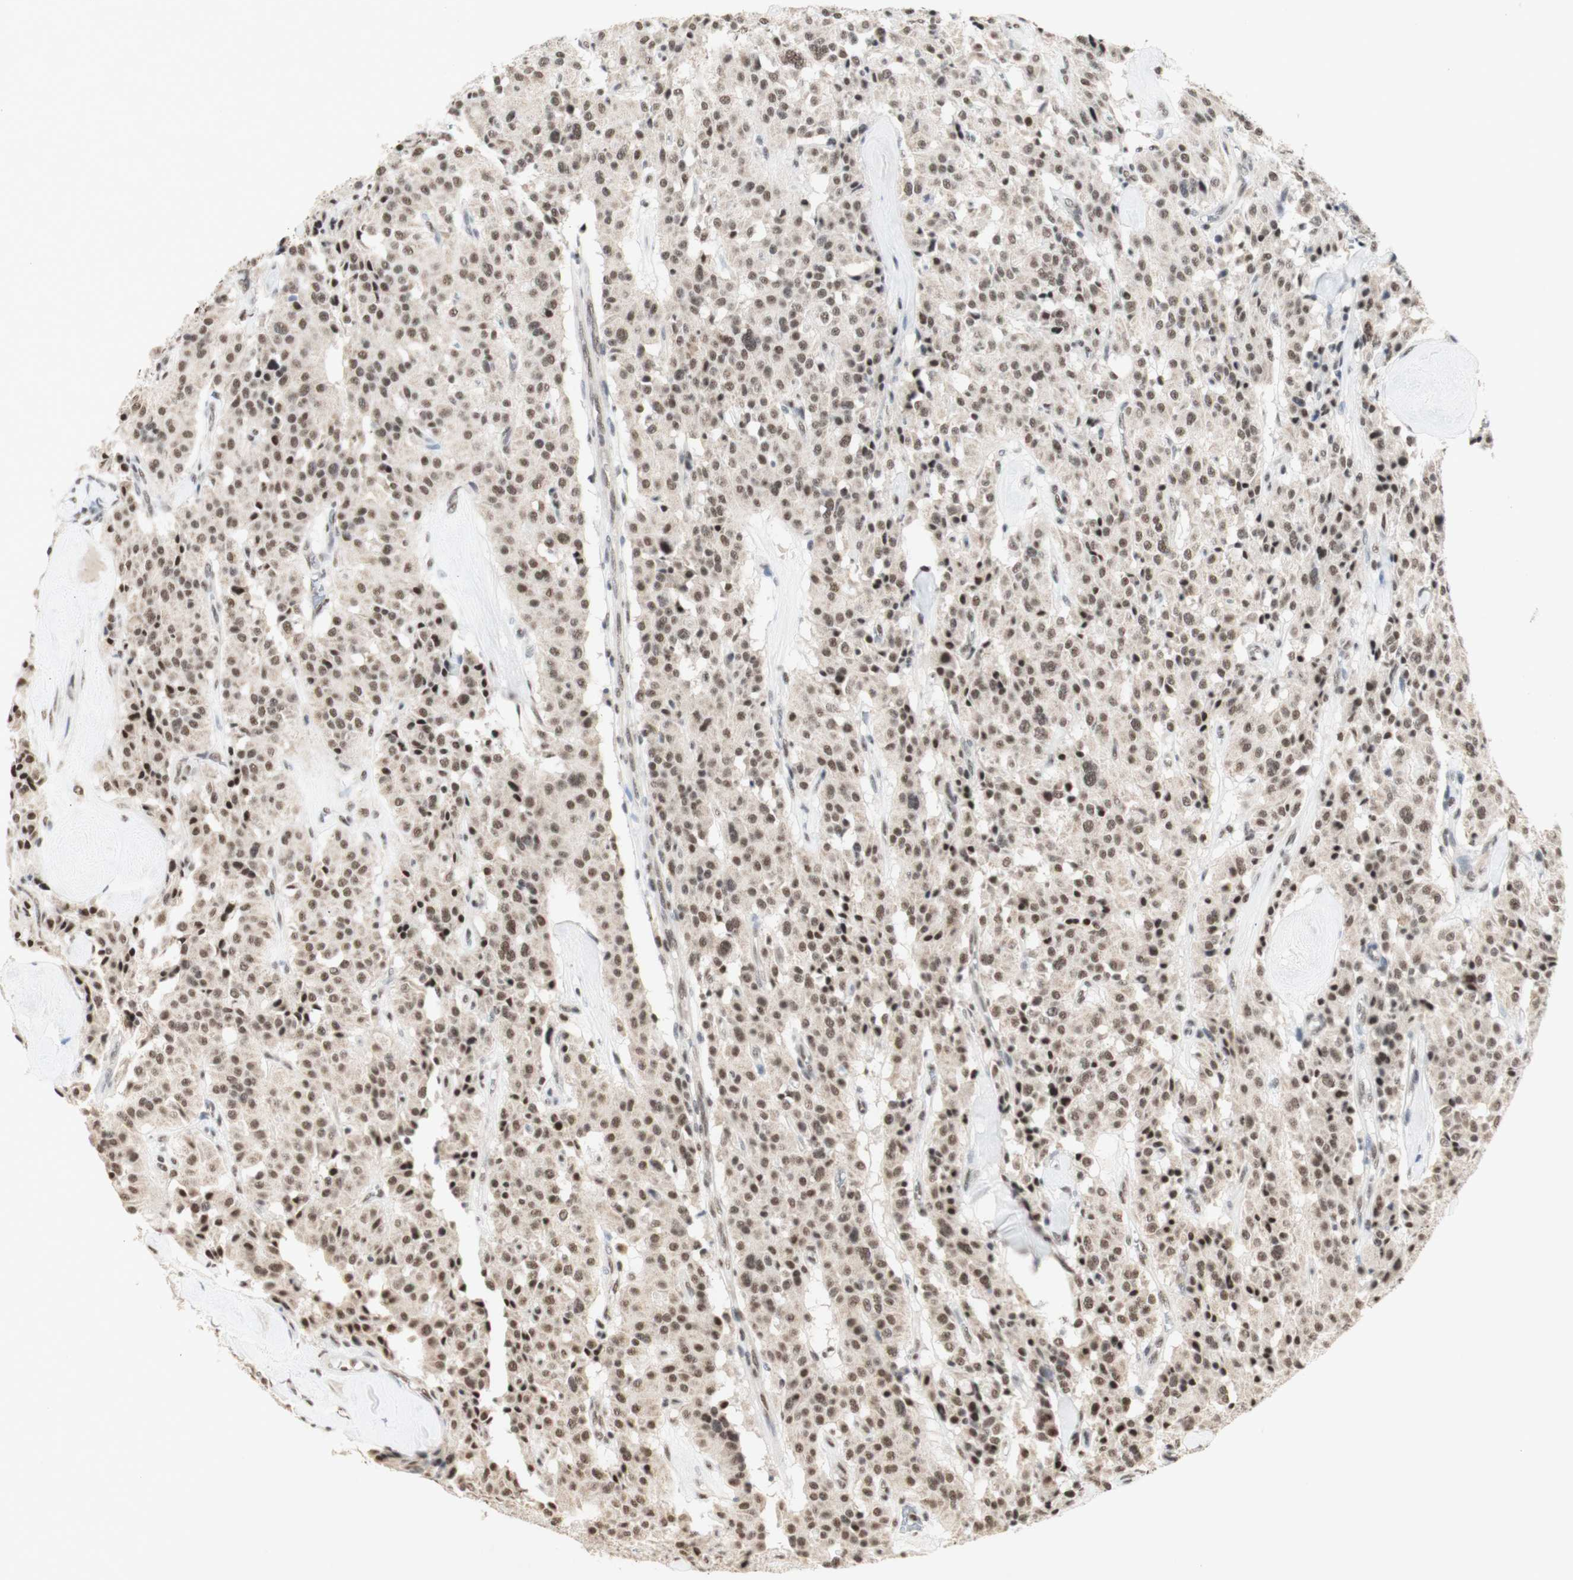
{"staining": {"intensity": "moderate", "quantity": ">75%", "location": "nuclear"}, "tissue": "carcinoid", "cell_type": "Tumor cells", "image_type": "cancer", "snomed": [{"axis": "morphology", "description": "Carcinoid, malignant, NOS"}, {"axis": "topography", "description": "Lung"}], "caption": "Immunohistochemistry (IHC) staining of carcinoid, which exhibits medium levels of moderate nuclear positivity in about >75% of tumor cells indicating moderate nuclear protein staining. The staining was performed using DAB (3,3'-diaminobenzidine) (brown) for protein detection and nuclei were counterstained in hematoxylin (blue).", "gene": "SNRPB", "patient": {"sex": "male", "age": 30}}